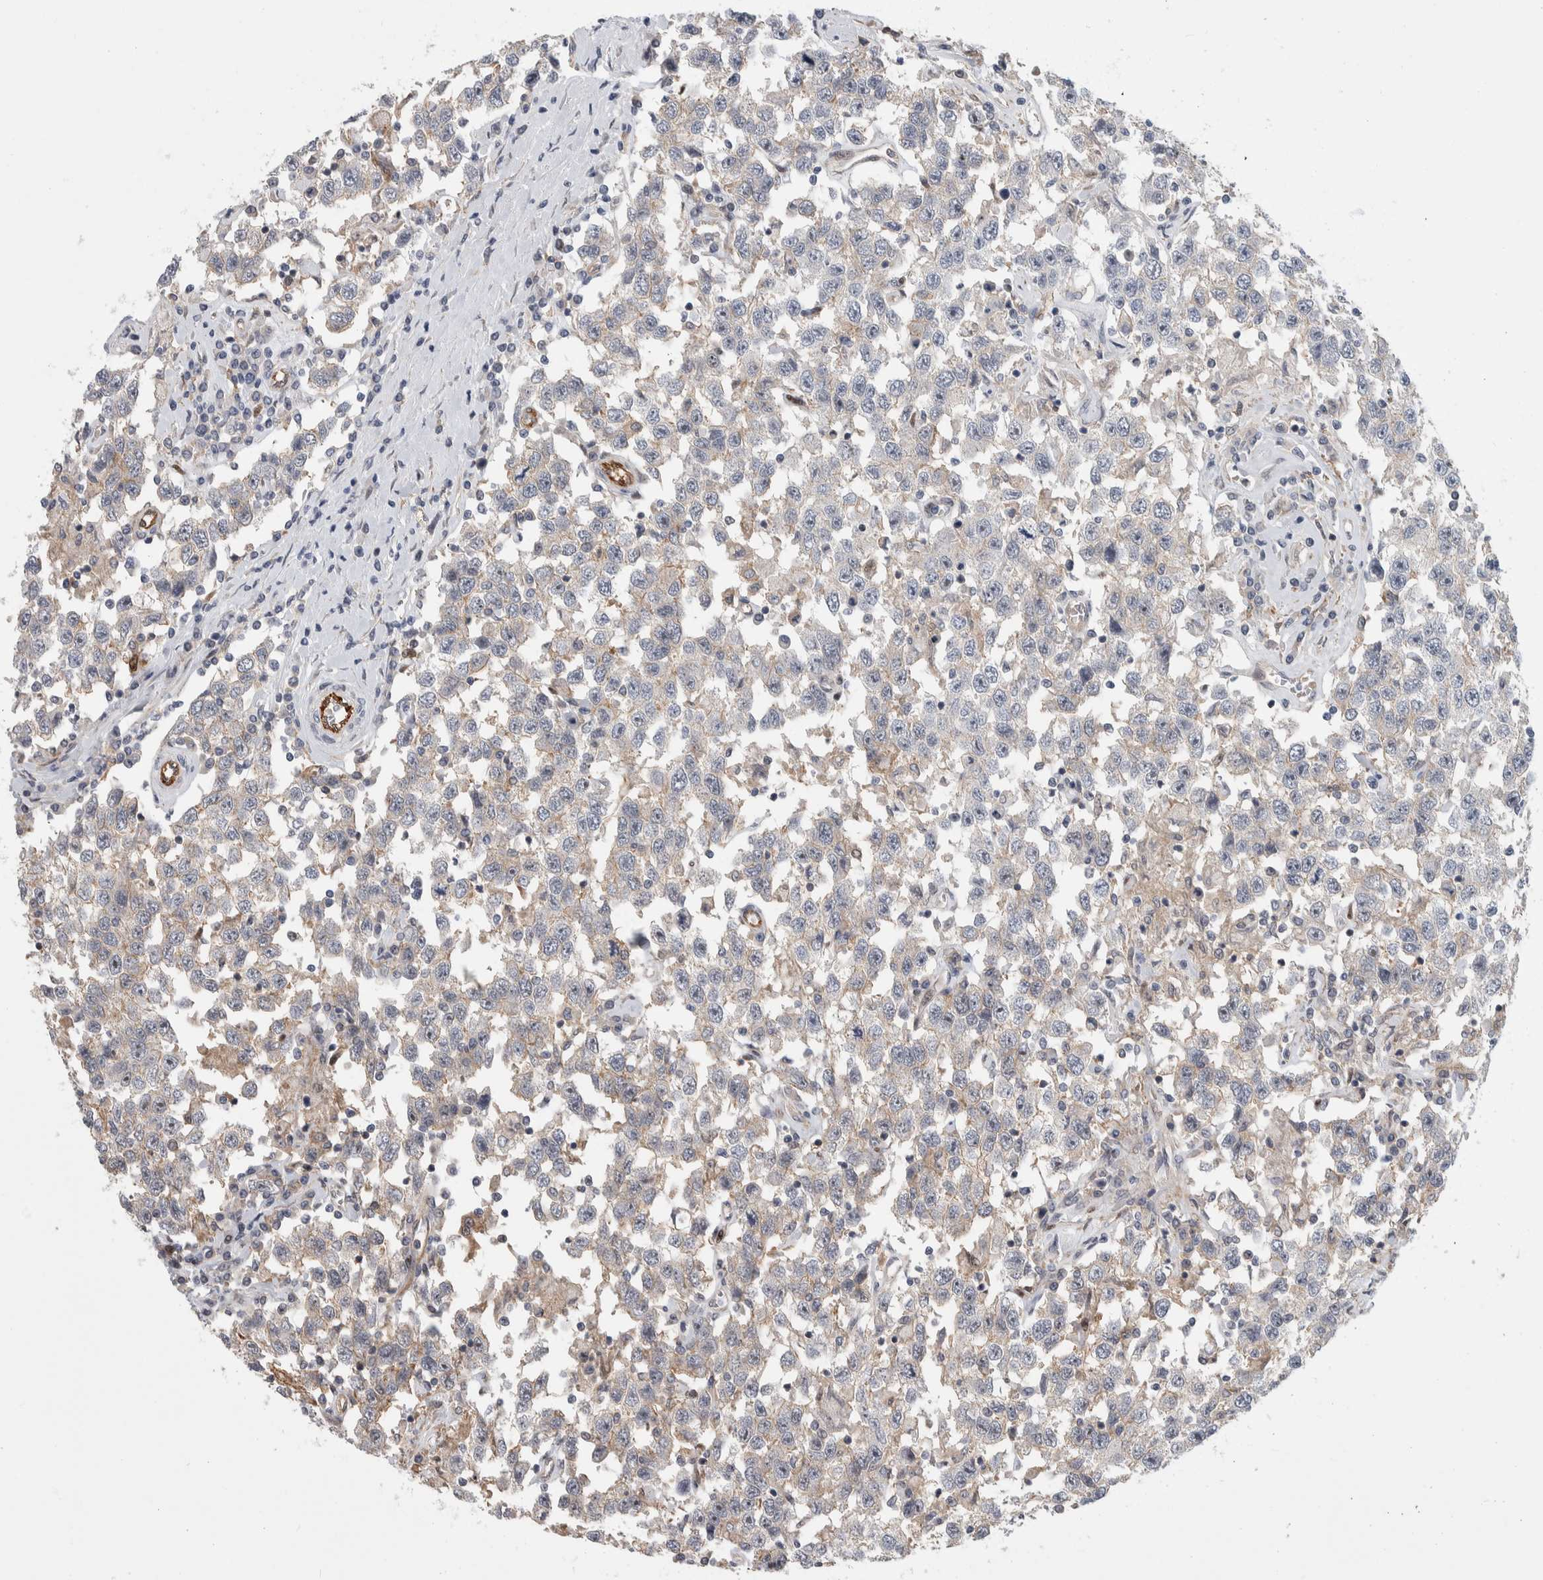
{"staining": {"intensity": "negative", "quantity": "none", "location": "none"}, "tissue": "testis cancer", "cell_type": "Tumor cells", "image_type": "cancer", "snomed": [{"axis": "morphology", "description": "Seminoma, NOS"}, {"axis": "topography", "description": "Testis"}], "caption": "The IHC micrograph has no significant staining in tumor cells of seminoma (testis) tissue. (Brightfield microscopy of DAB (3,3'-diaminobenzidine) IHC at high magnification).", "gene": "MSL1", "patient": {"sex": "male", "age": 41}}